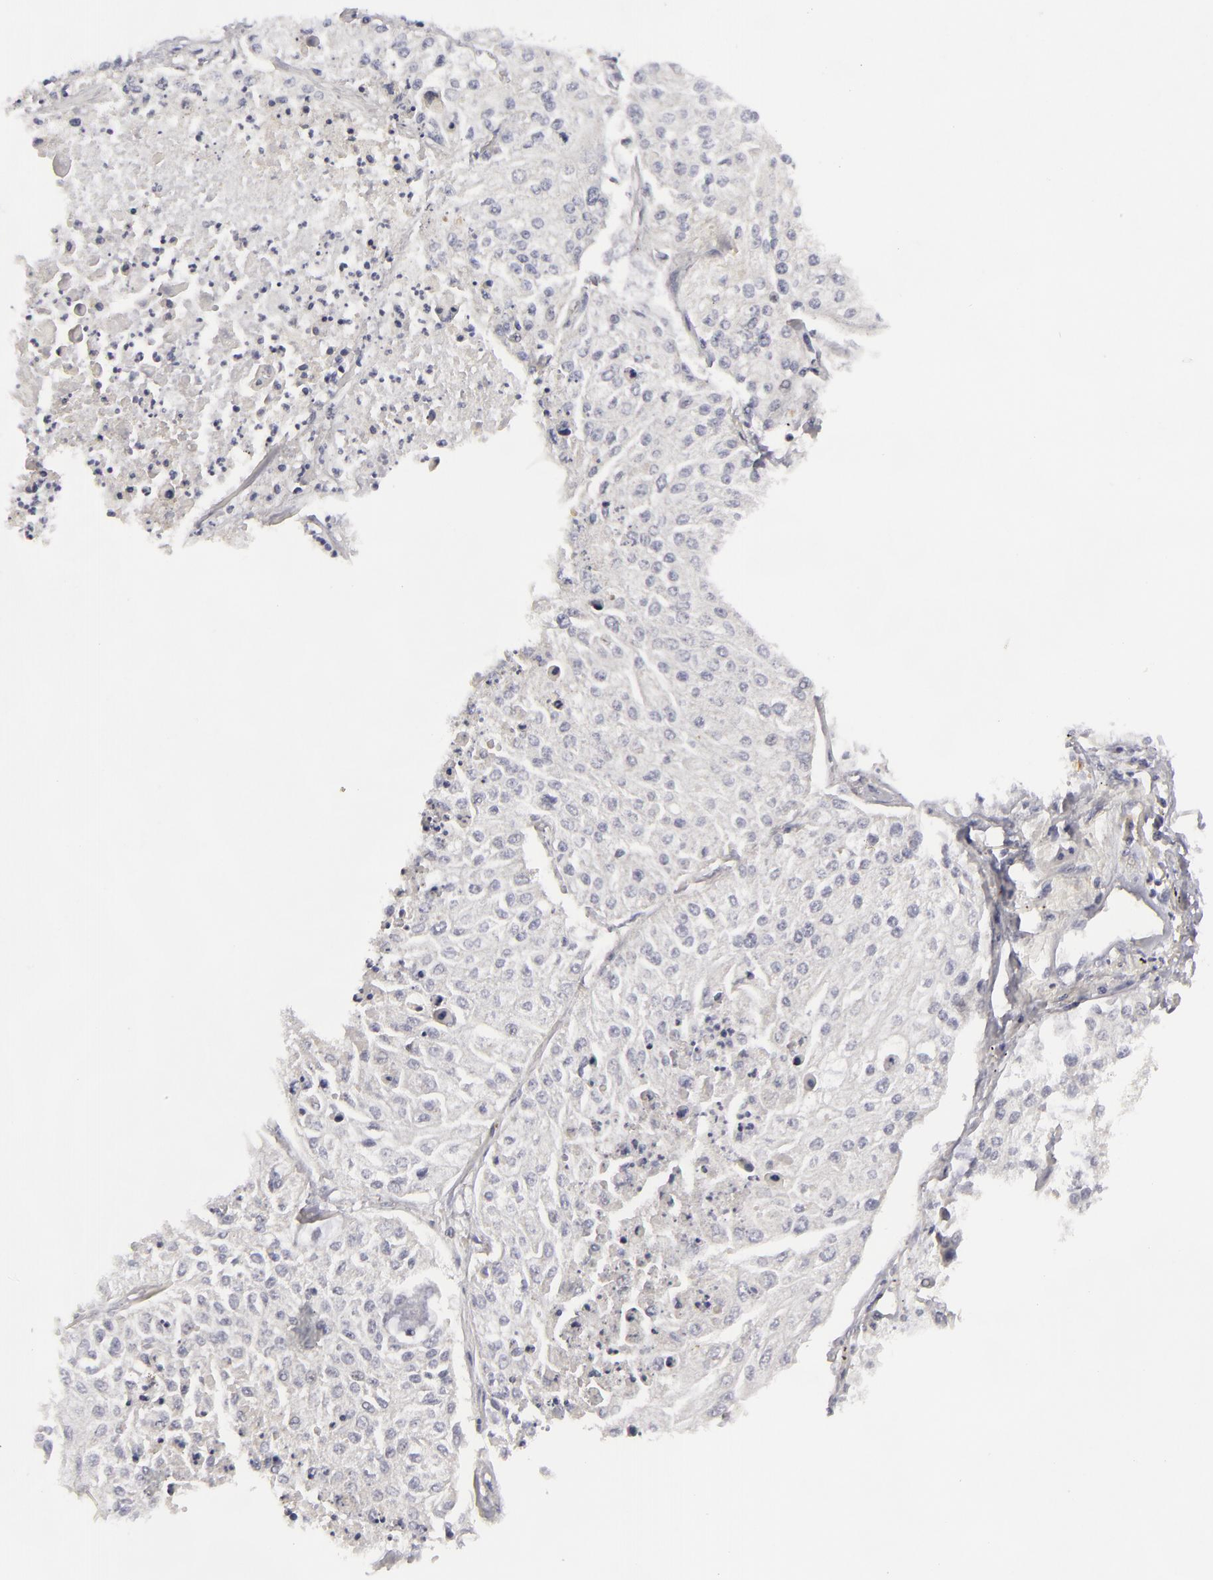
{"staining": {"intensity": "negative", "quantity": "none", "location": "none"}, "tissue": "lung cancer", "cell_type": "Tumor cells", "image_type": "cancer", "snomed": [{"axis": "morphology", "description": "Squamous cell carcinoma, NOS"}, {"axis": "topography", "description": "Lung"}], "caption": "Tumor cells show no significant protein expression in squamous cell carcinoma (lung).", "gene": "ATP2B3", "patient": {"sex": "male", "age": 75}}